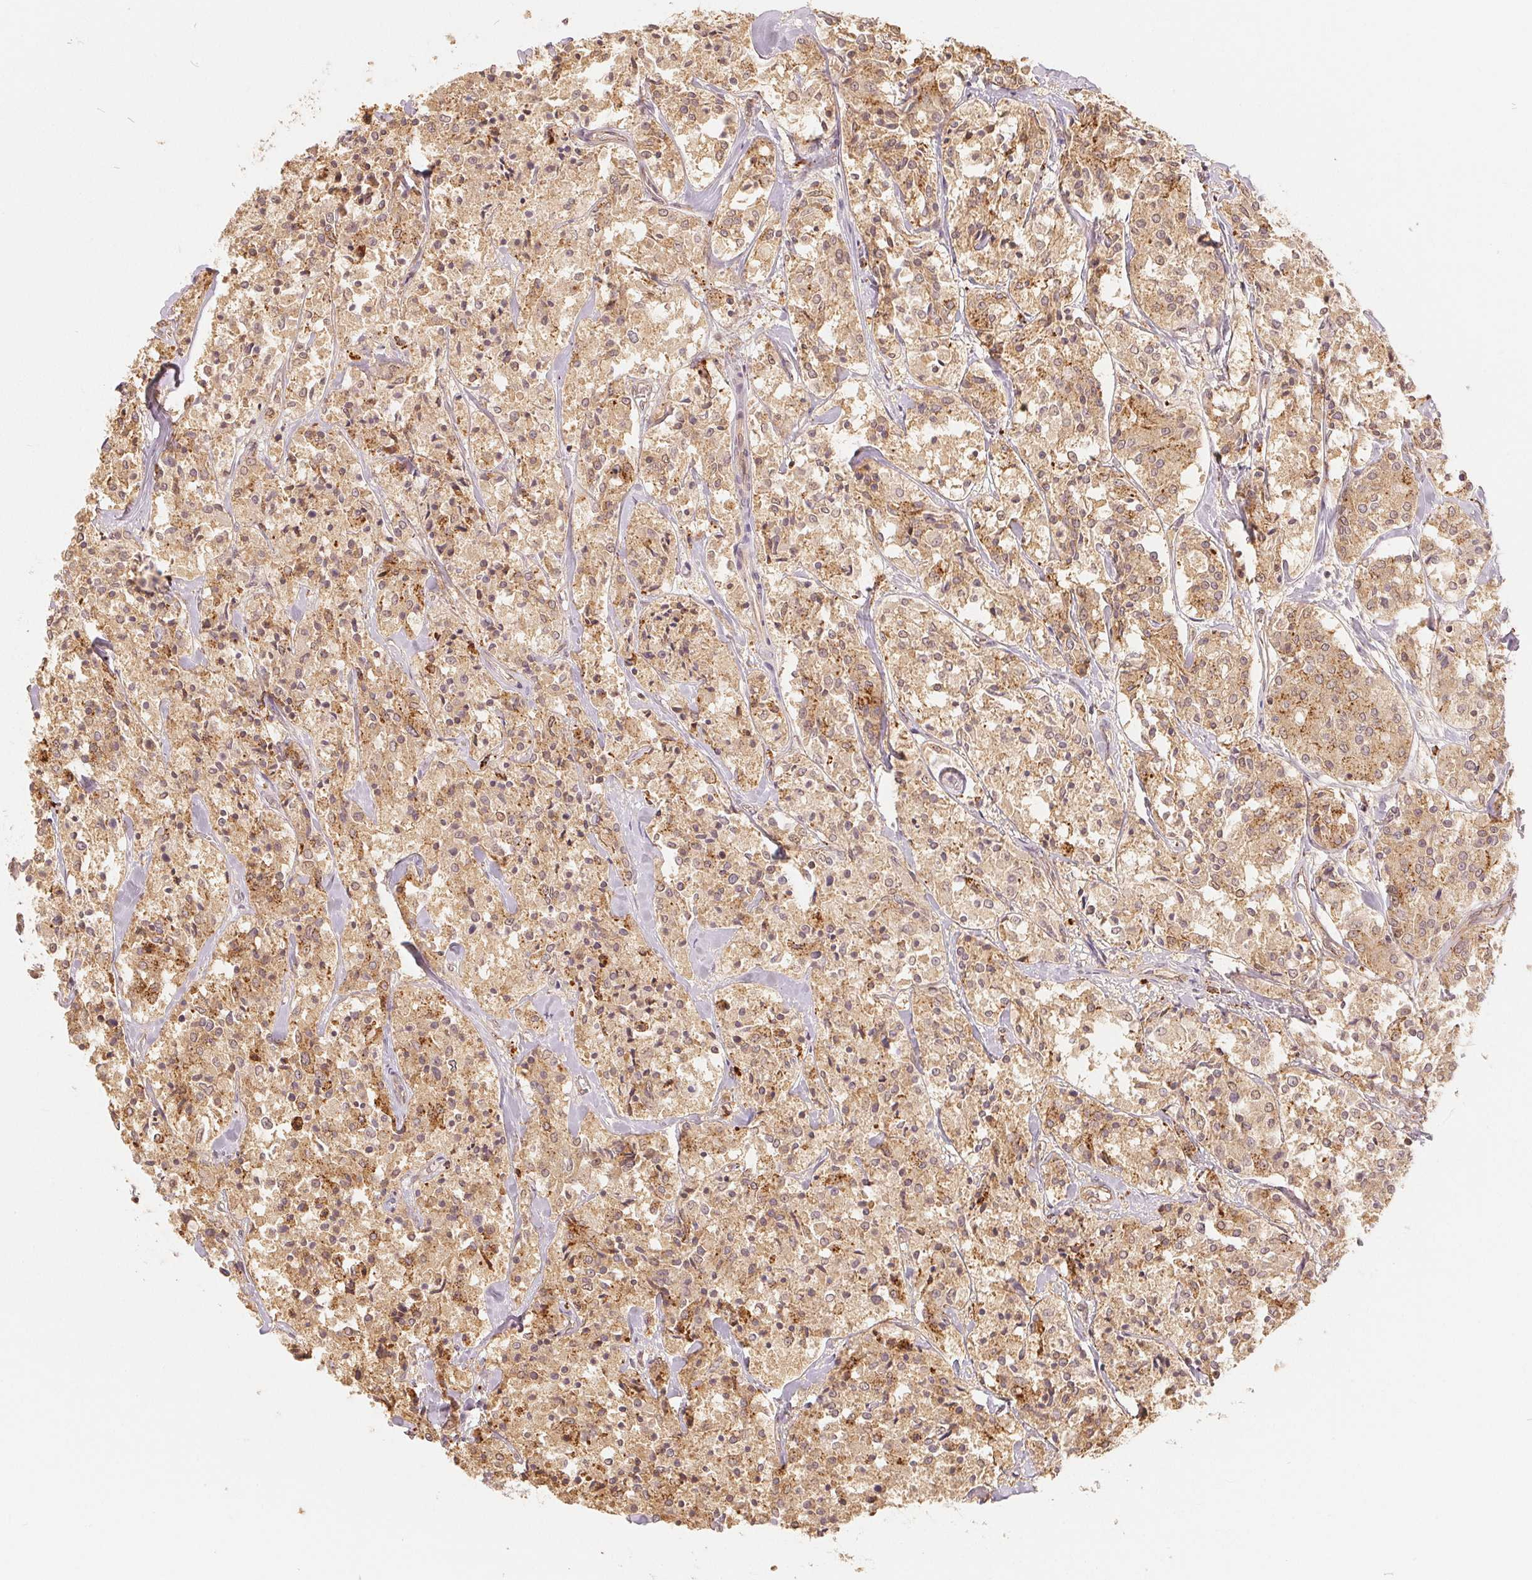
{"staining": {"intensity": "moderate", "quantity": ">75%", "location": "cytoplasmic/membranous,nuclear"}, "tissue": "carcinoid", "cell_type": "Tumor cells", "image_type": "cancer", "snomed": [{"axis": "morphology", "description": "Carcinoid, malignant, NOS"}, {"axis": "topography", "description": "Lung"}], "caption": "A high-resolution photomicrograph shows IHC staining of malignant carcinoid, which demonstrates moderate cytoplasmic/membranous and nuclear positivity in about >75% of tumor cells.", "gene": "GUSB", "patient": {"sex": "male", "age": 71}}